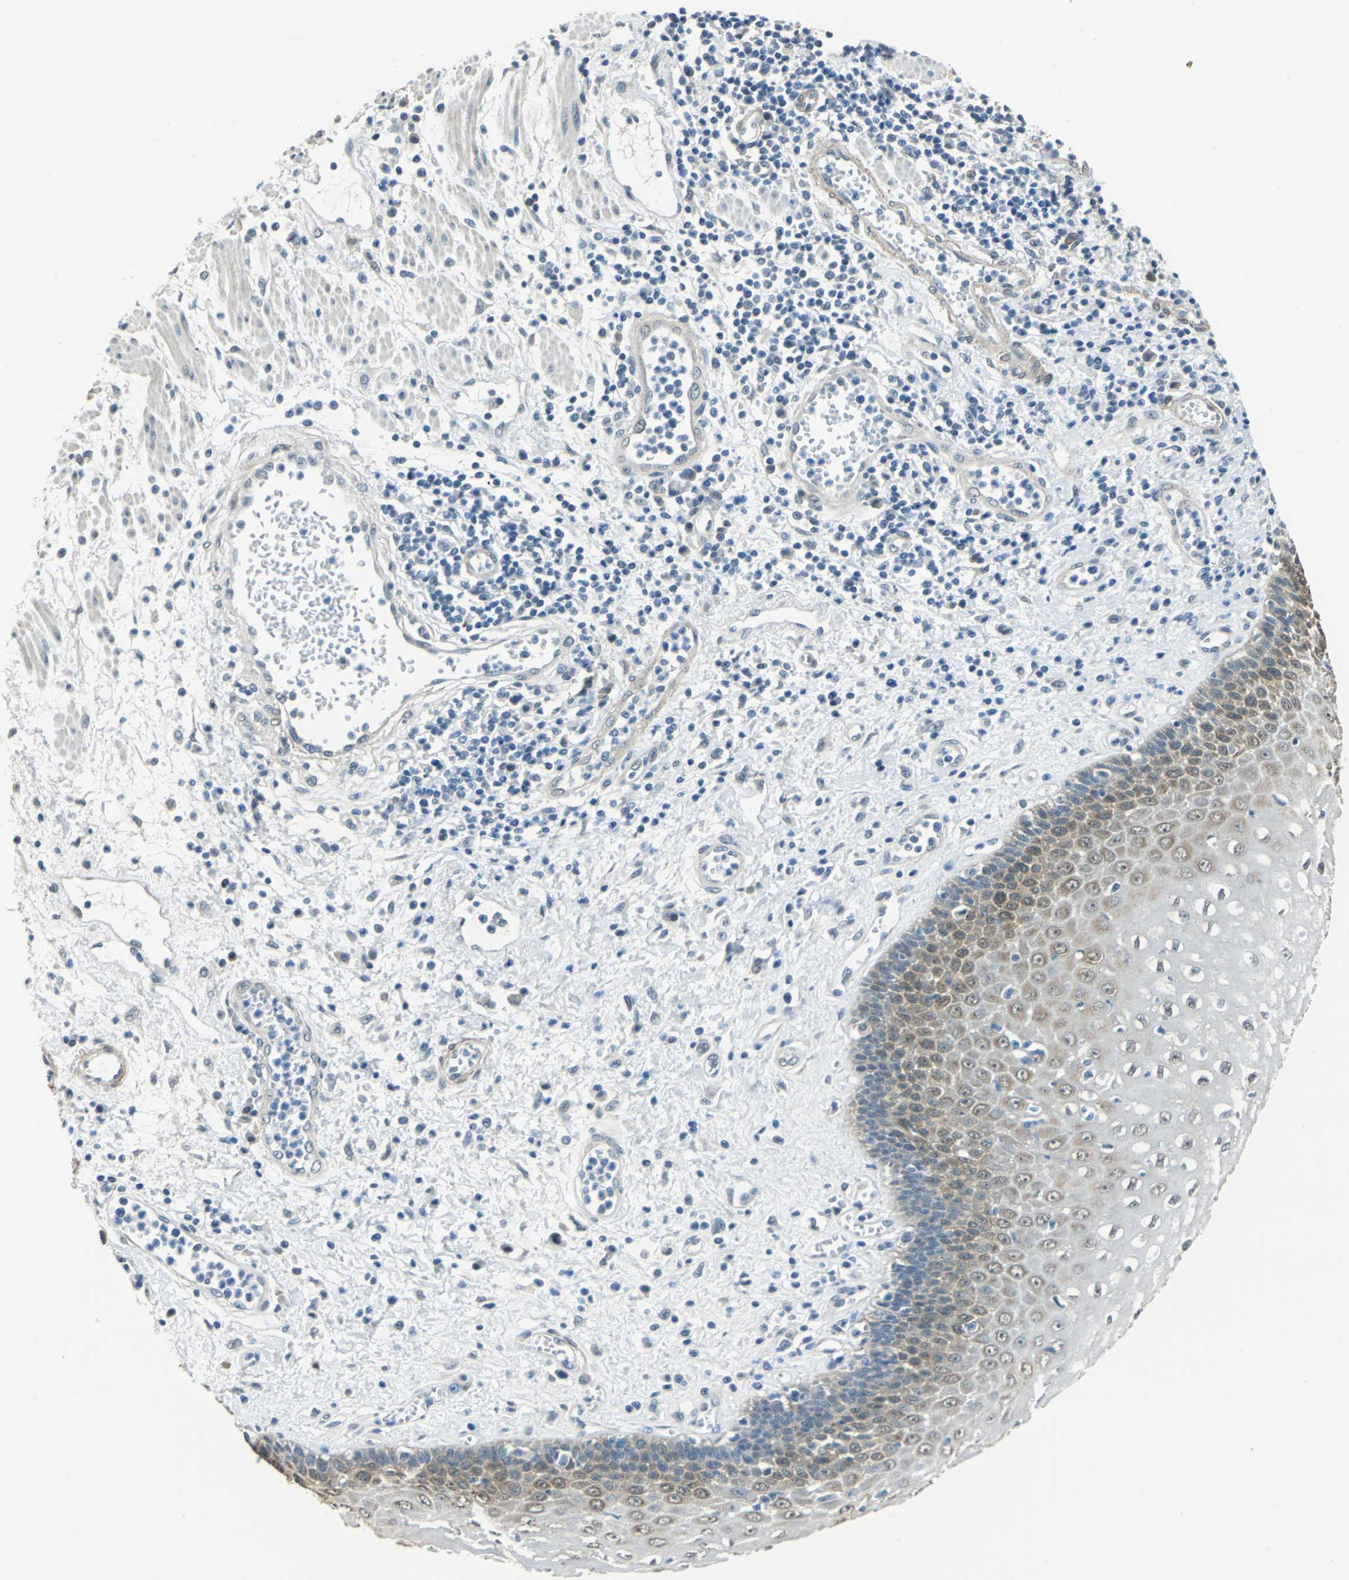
{"staining": {"intensity": "moderate", "quantity": "25%-75%", "location": "cytoplasmic/membranous"}, "tissue": "esophagus", "cell_type": "Squamous epithelial cells", "image_type": "normal", "snomed": [{"axis": "morphology", "description": "Normal tissue, NOS"}, {"axis": "morphology", "description": "Squamous cell carcinoma, NOS"}, {"axis": "topography", "description": "Esophagus"}], "caption": "This photomicrograph exhibits benign esophagus stained with immunohistochemistry (IHC) to label a protein in brown. The cytoplasmic/membranous of squamous epithelial cells show moderate positivity for the protein. Nuclei are counter-stained blue.", "gene": "FKBP4", "patient": {"sex": "male", "age": 65}}